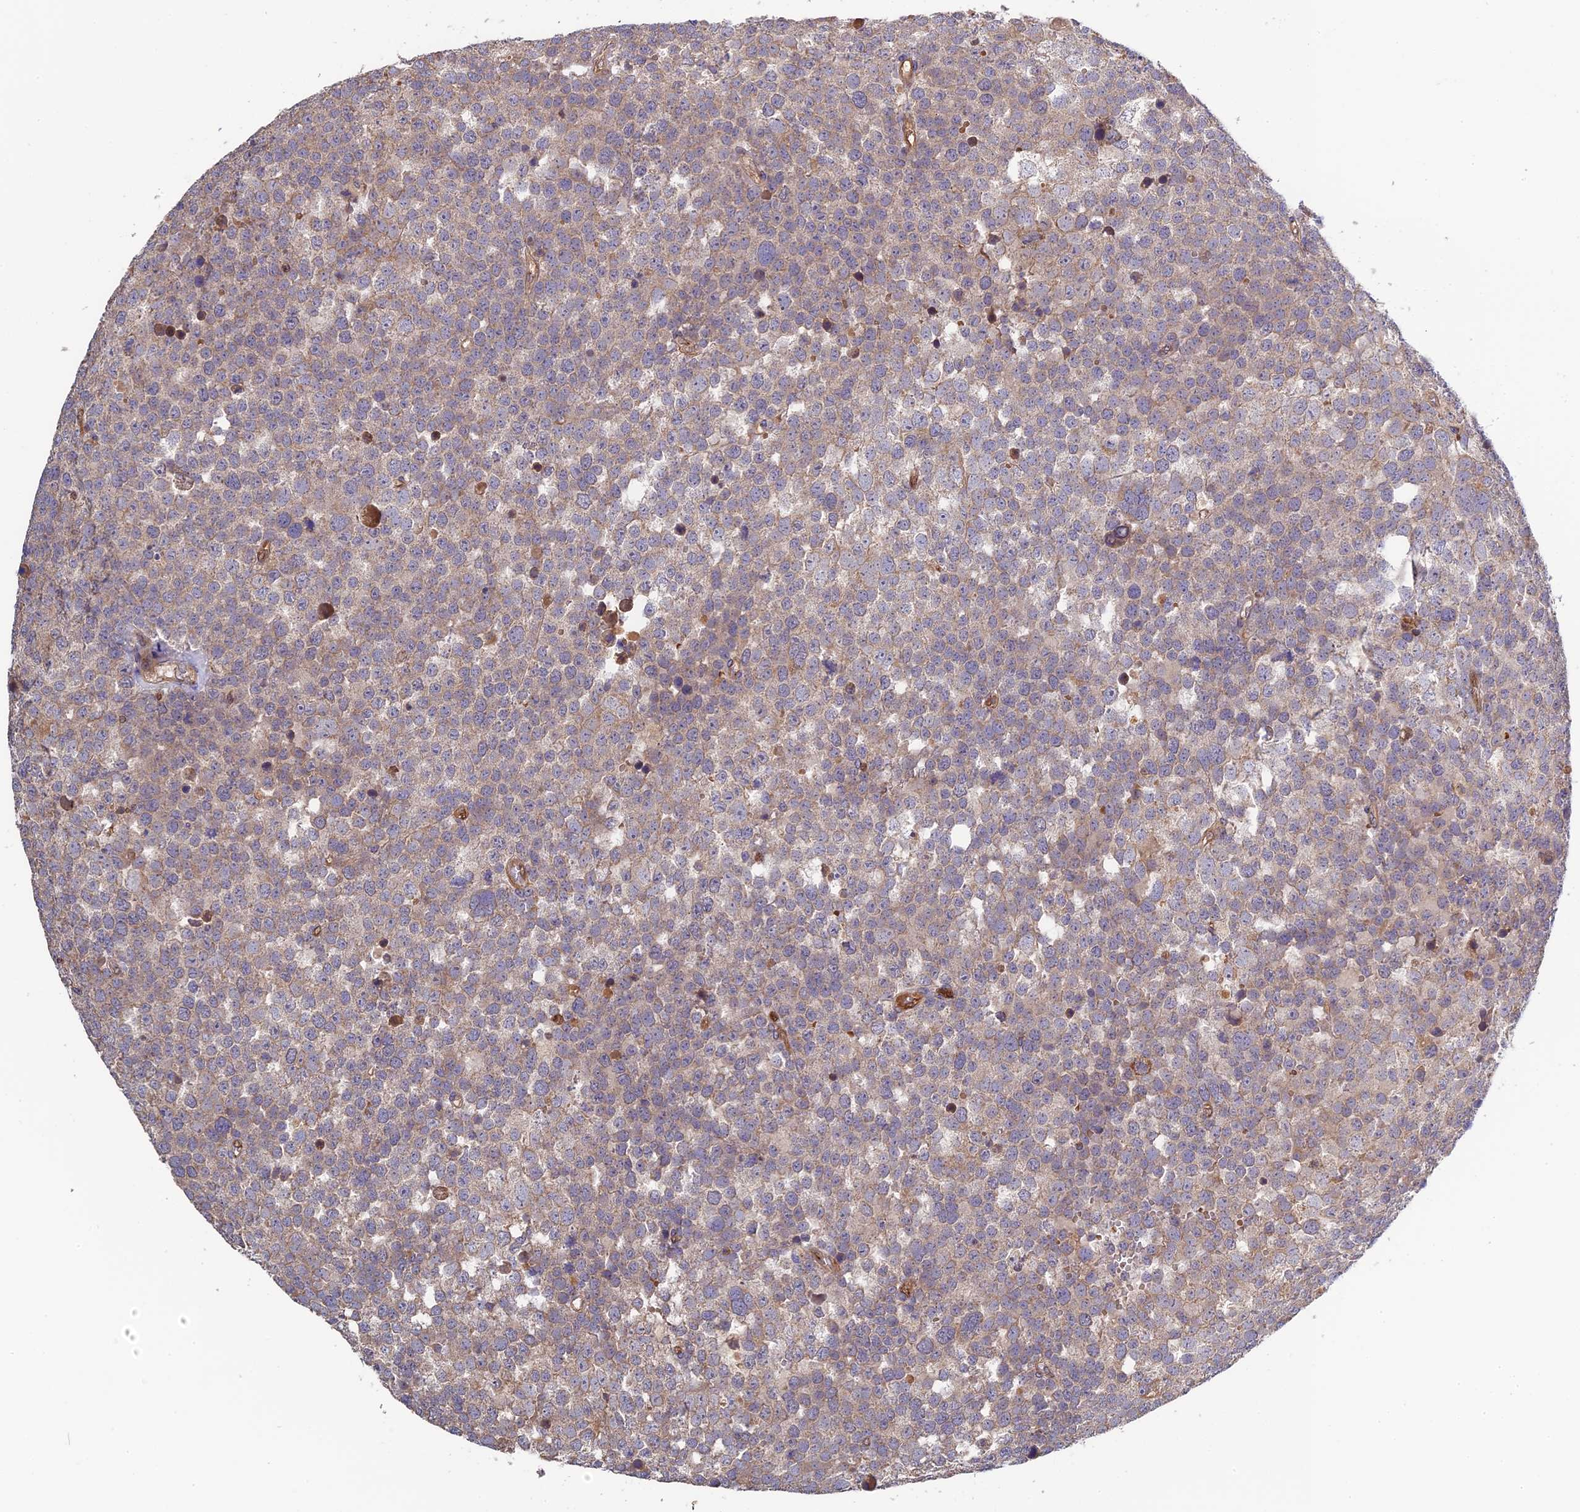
{"staining": {"intensity": "weak", "quantity": "25%-75%", "location": "cytoplasmic/membranous"}, "tissue": "testis cancer", "cell_type": "Tumor cells", "image_type": "cancer", "snomed": [{"axis": "morphology", "description": "Seminoma, NOS"}, {"axis": "topography", "description": "Testis"}], "caption": "The photomicrograph reveals immunohistochemical staining of testis cancer (seminoma). There is weak cytoplasmic/membranous staining is present in about 25%-75% of tumor cells.", "gene": "RPIA", "patient": {"sex": "male", "age": 71}}